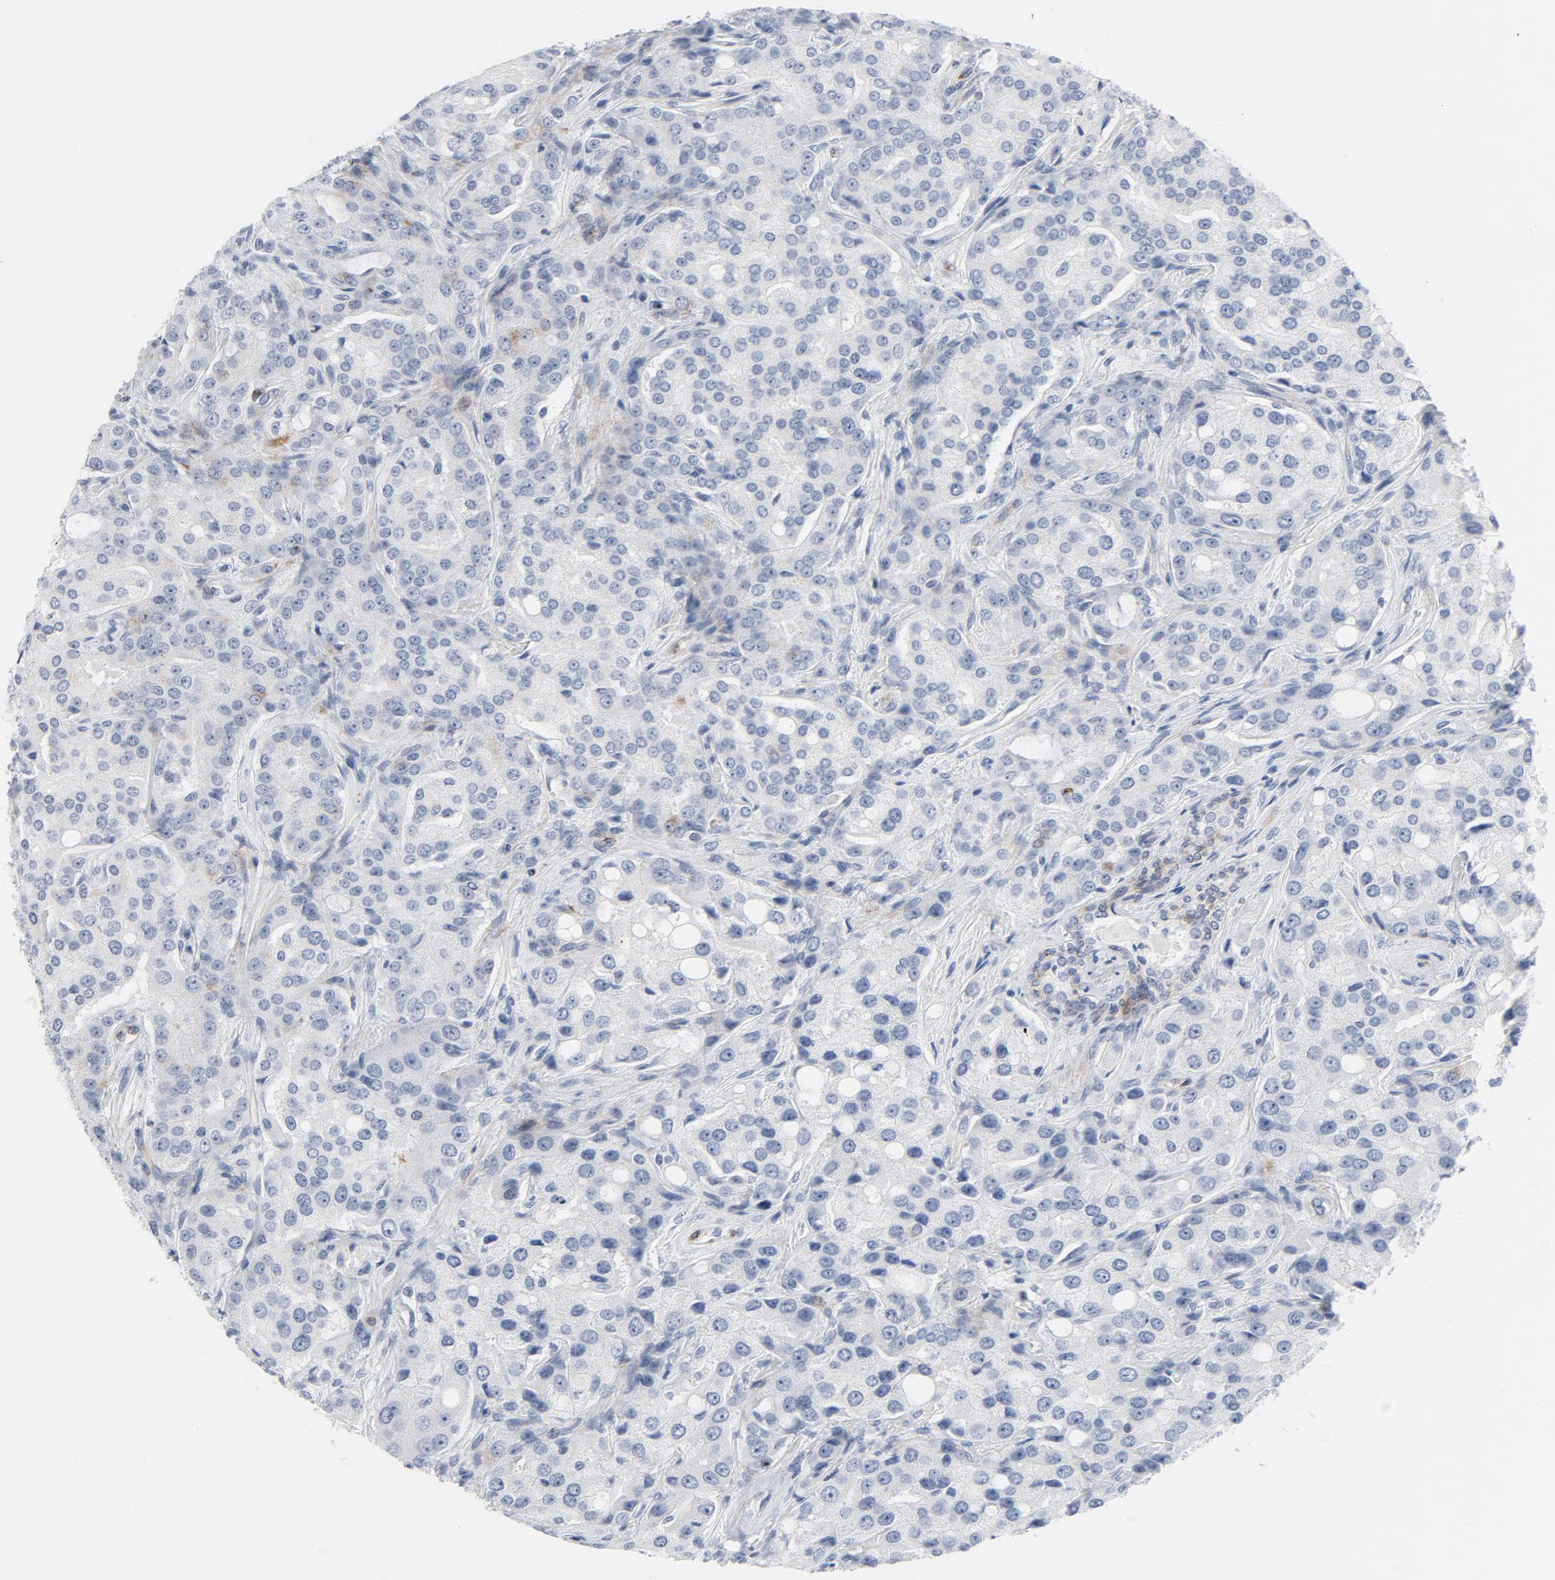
{"staining": {"intensity": "negative", "quantity": "none", "location": "none"}, "tissue": "prostate cancer", "cell_type": "Tumor cells", "image_type": "cancer", "snomed": [{"axis": "morphology", "description": "Adenocarcinoma, High grade"}, {"axis": "topography", "description": "Prostate"}], "caption": "The immunohistochemistry (IHC) photomicrograph has no significant positivity in tumor cells of adenocarcinoma (high-grade) (prostate) tissue.", "gene": "TUBB1", "patient": {"sex": "male", "age": 72}}